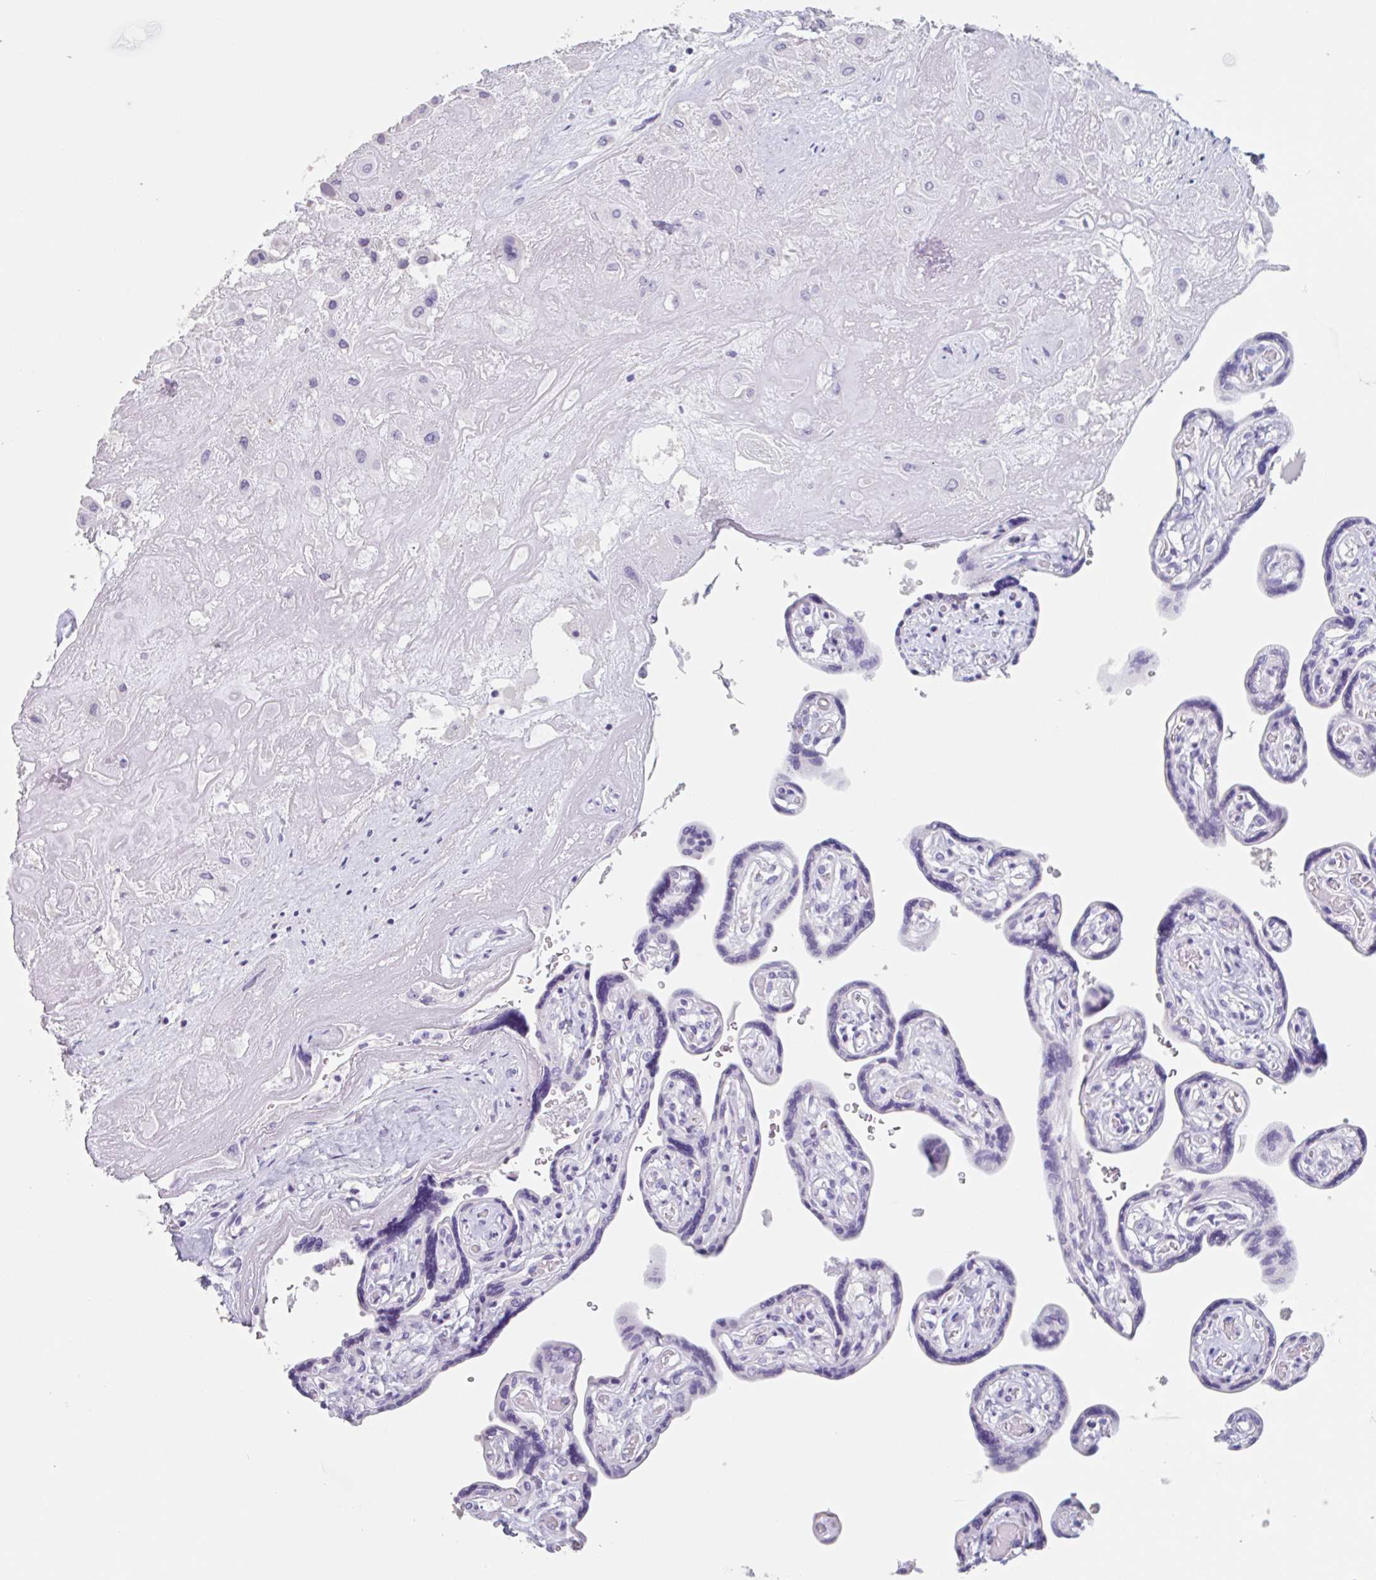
{"staining": {"intensity": "negative", "quantity": "none", "location": "none"}, "tissue": "placenta", "cell_type": "Decidual cells", "image_type": "normal", "snomed": [{"axis": "morphology", "description": "Normal tissue, NOS"}, {"axis": "topography", "description": "Placenta"}], "caption": "Immunohistochemical staining of unremarkable human placenta displays no significant positivity in decidual cells. Brightfield microscopy of IHC stained with DAB (3,3'-diaminobenzidine) (brown) and hematoxylin (blue), captured at high magnification.", "gene": "EMC4", "patient": {"sex": "female", "age": 32}}